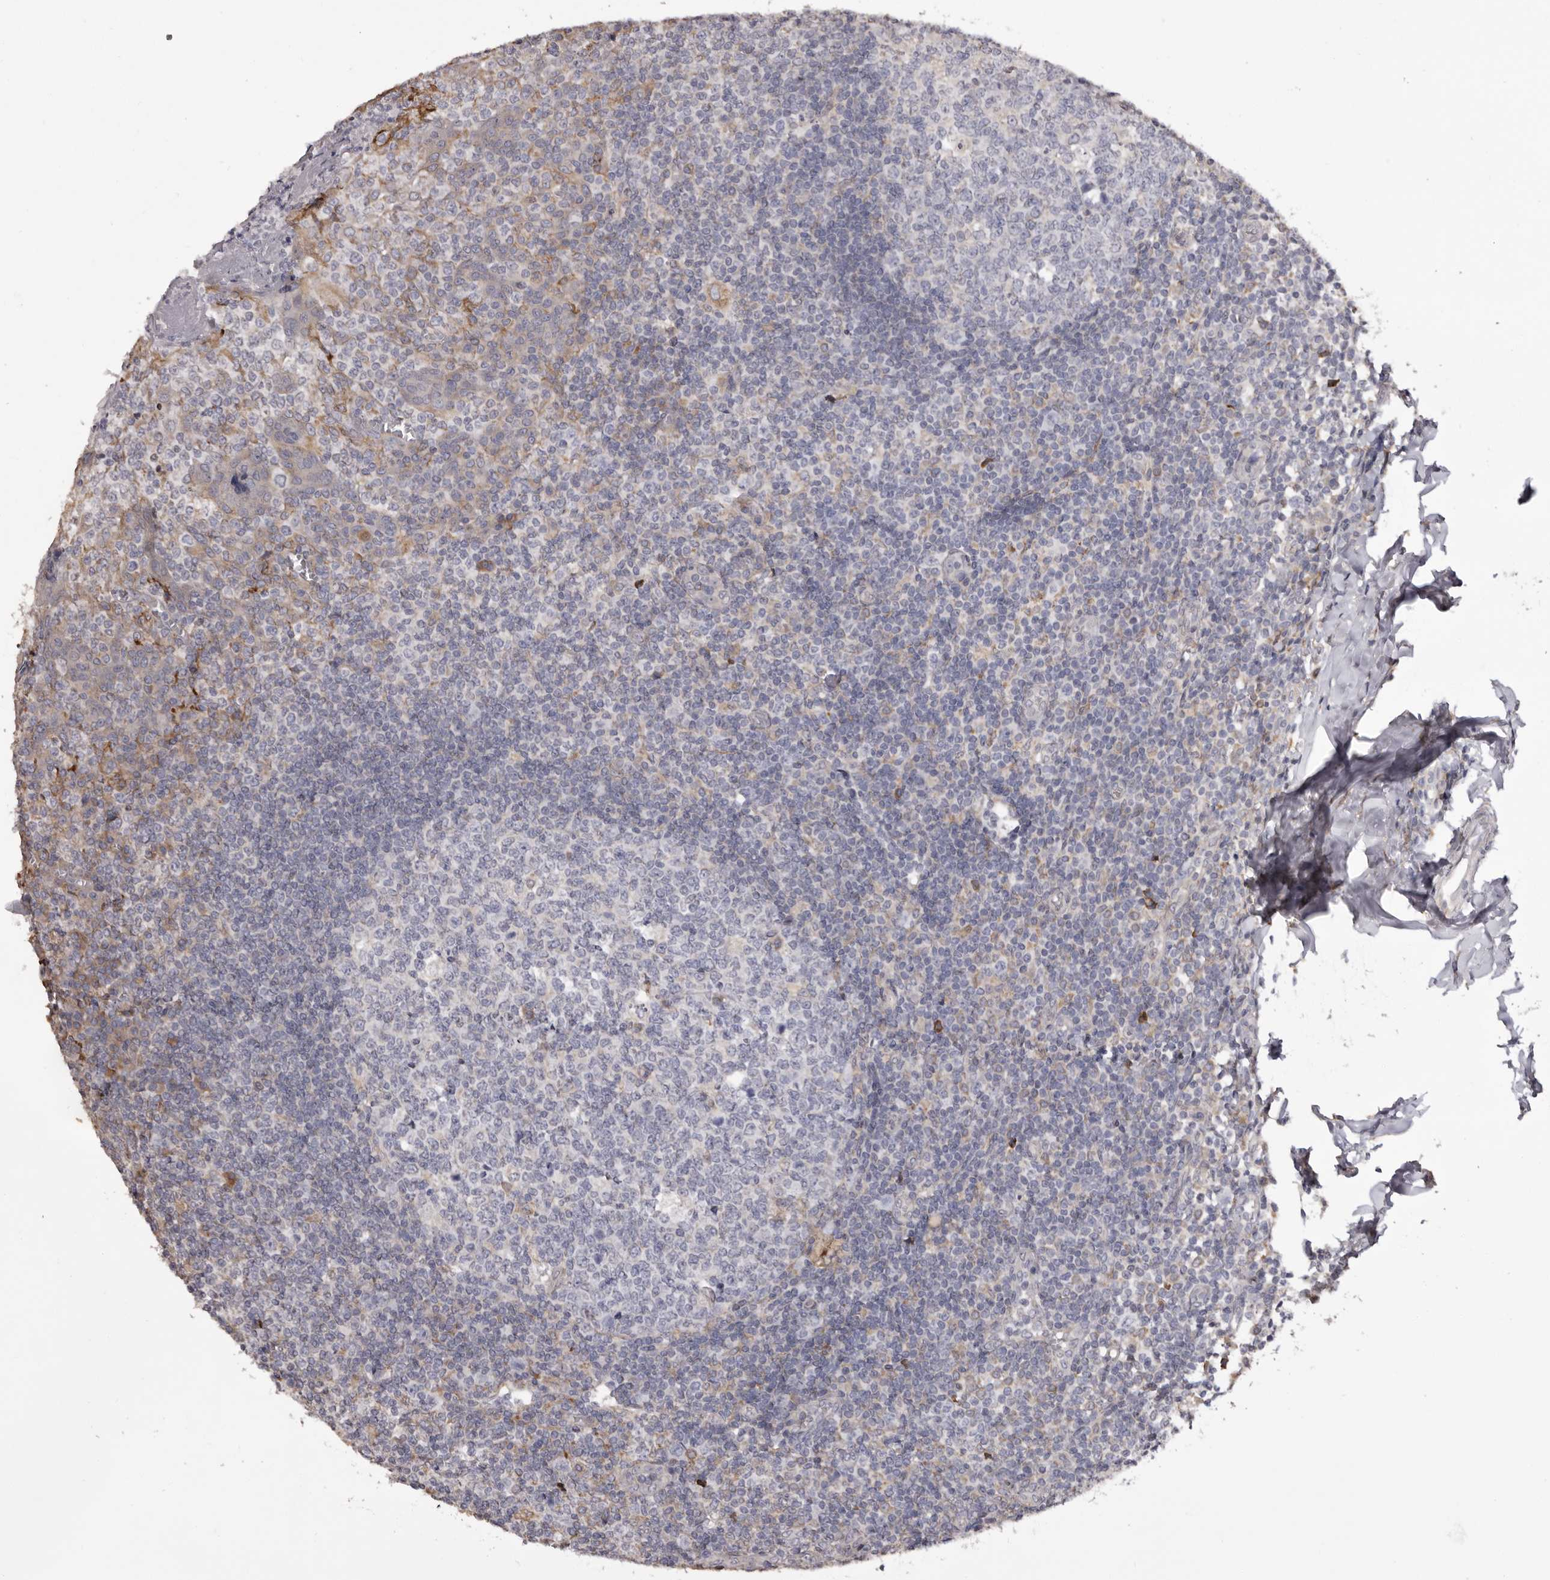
{"staining": {"intensity": "negative", "quantity": "none", "location": "none"}, "tissue": "tonsil", "cell_type": "Germinal center cells", "image_type": "normal", "snomed": [{"axis": "morphology", "description": "Normal tissue, NOS"}, {"axis": "topography", "description": "Tonsil"}], "caption": "A high-resolution photomicrograph shows immunohistochemistry staining of benign tonsil, which displays no significant expression in germinal center cells. (DAB (3,3'-diaminobenzidine) immunohistochemistry with hematoxylin counter stain).", "gene": "PIGX", "patient": {"sex": "female", "age": 19}}